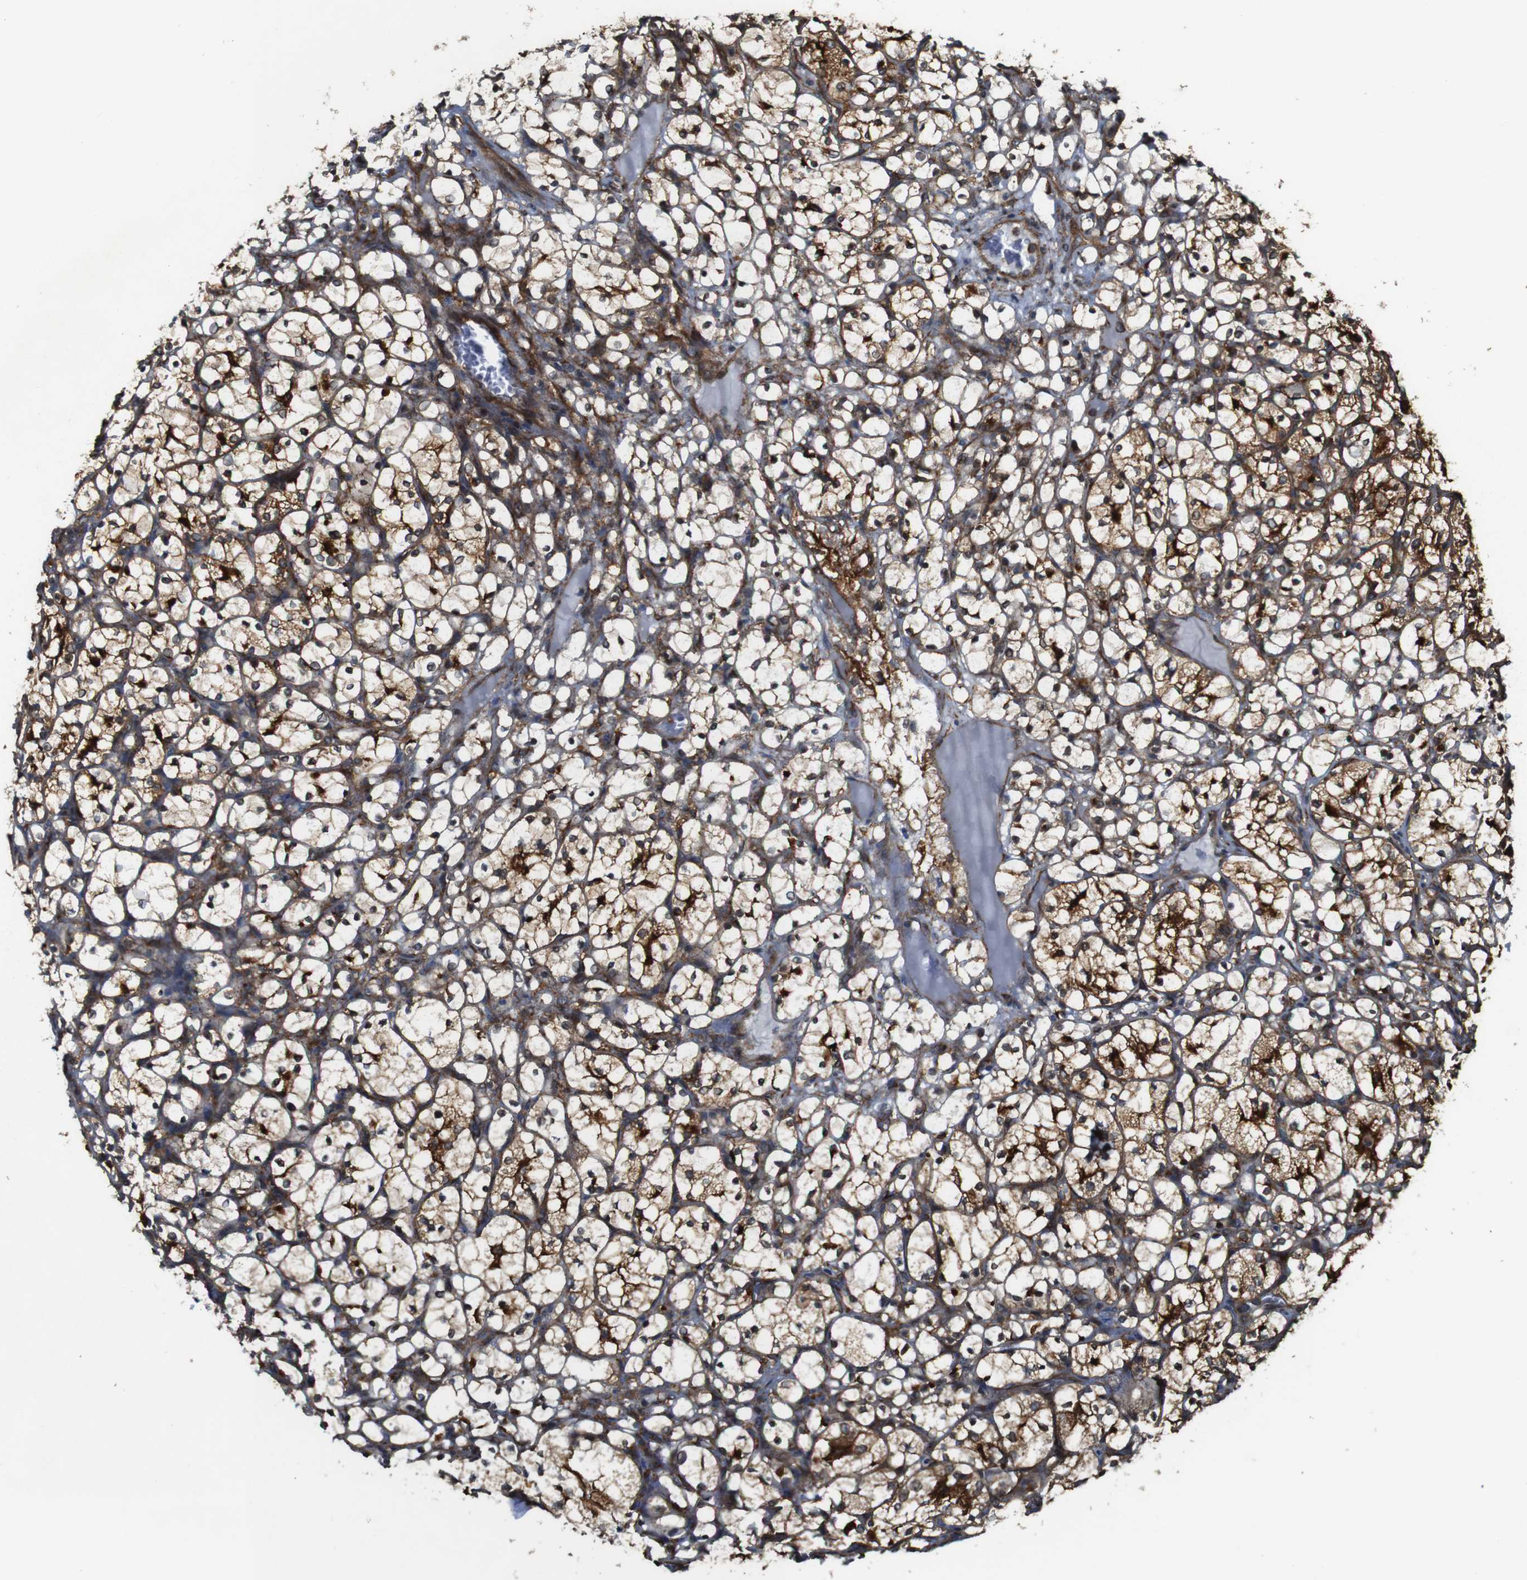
{"staining": {"intensity": "strong", "quantity": "25%-75%", "location": "cytoplasmic/membranous,nuclear"}, "tissue": "renal cancer", "cell_type": "Tumor cells", "image_type": "cancer", "snomed": [{"axis": "morphology", "description": "Adenocarcinoma, NOS"}, {"axis": "topography", "description": "Kidney"}], "caption": "IHC image of human adenocarcinoma (renal) stained for a protein (brown), which shows high levels of strong cytoplasmic/membranous and nuclear staining in approximately 25%-75% of tumor cells.", "gene": "PTGER4", "patient": {"sex": "female", "age": 69}}